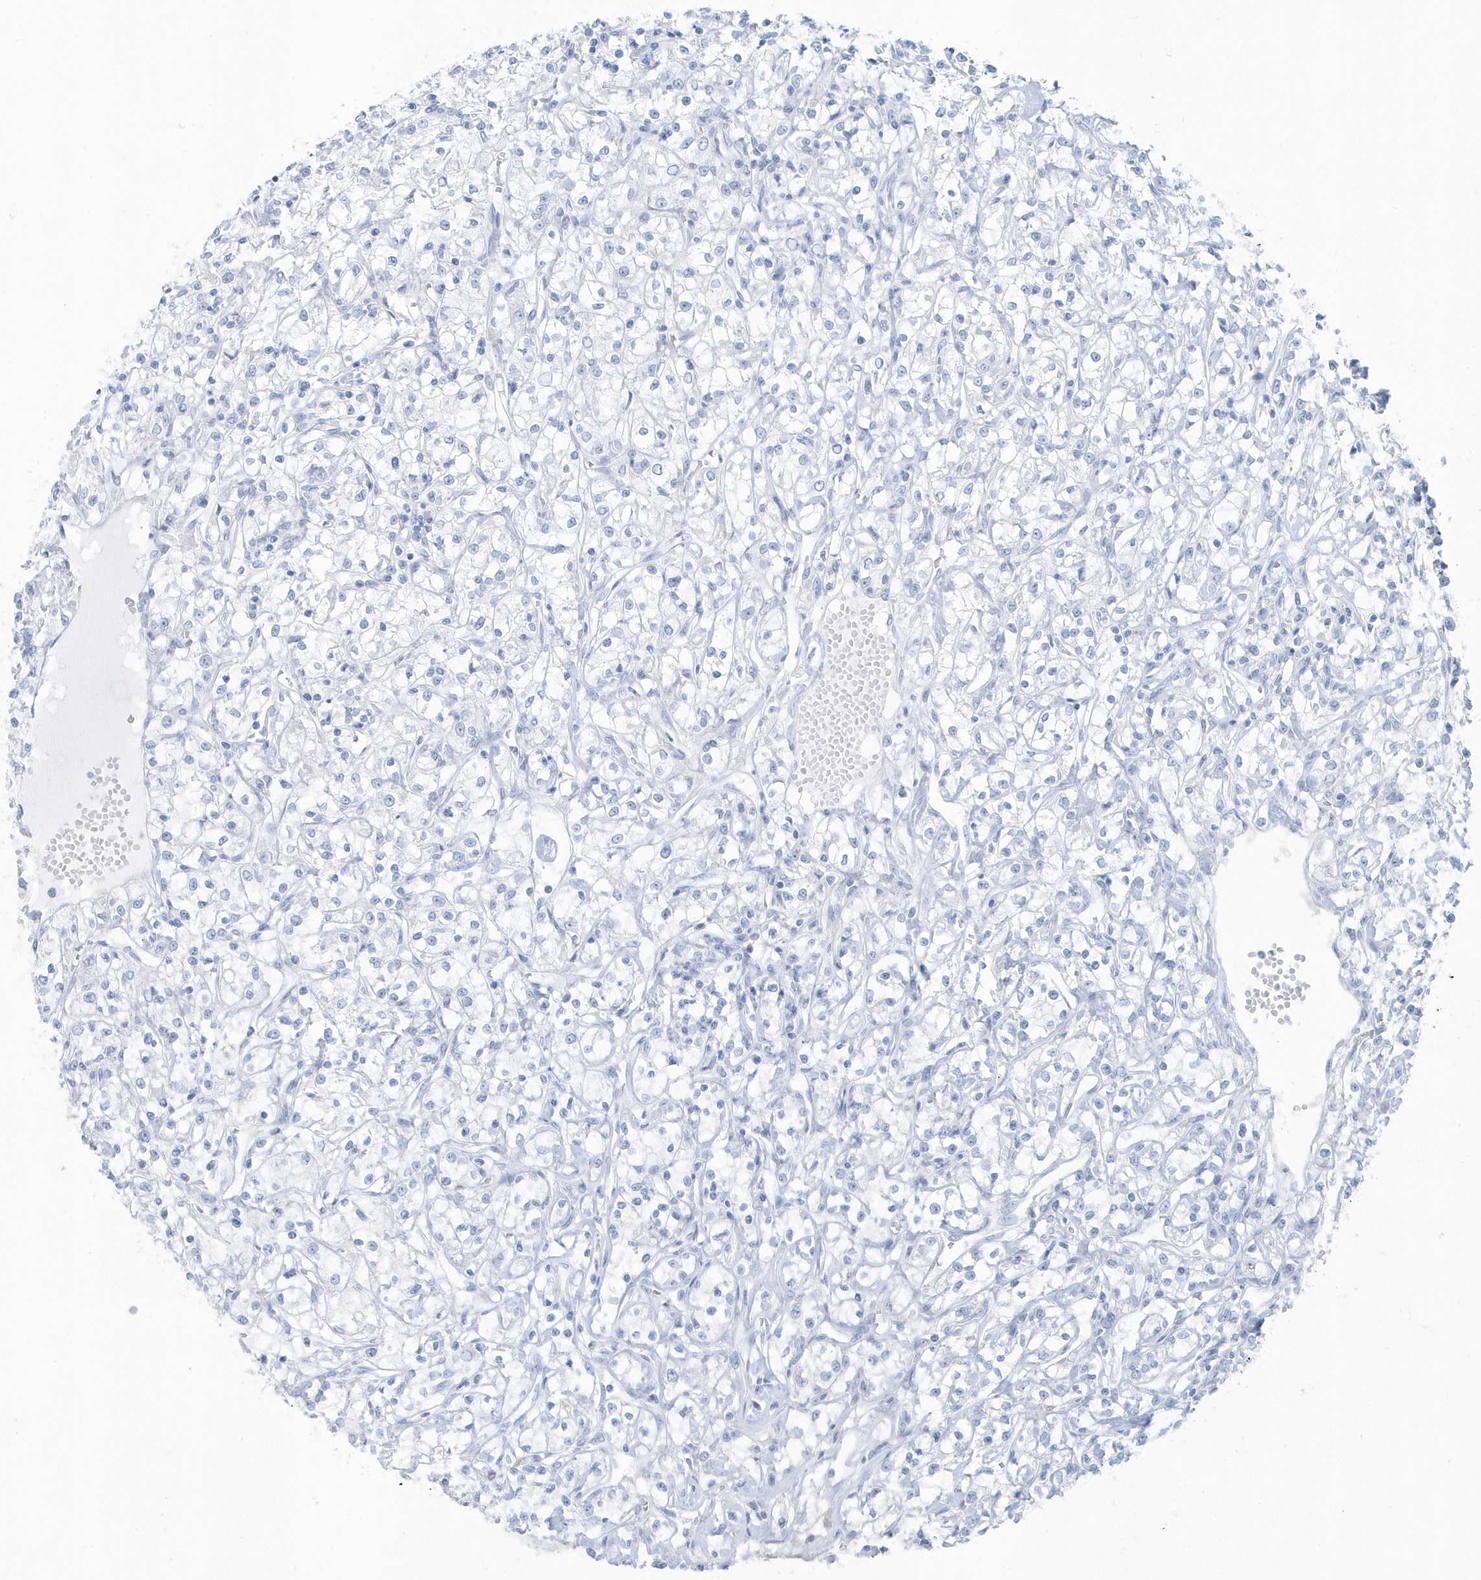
{"staining": {"intensity": "negative", "quantity": "none", "location": "none"}, "tissue": "renal cancer", "cell_type": "Tumor cells", "image_type": "cancer", "snomed": [{"axis": "morphology", "description": "Adenocarcinoma, NOS"}, {"axis": "topography", "description": "Kidney"}], "caption": "Renal cancer (adenocarcinoma) was stained to show a protein in brown. There is no significant expression in tumor cells. (Brightfield microscopy of DAB (3,3'-diaminobenzidine) immunohistochemistry at high magnification).", "gene": "FAM98A", "patient": {"sex": "female", "age": 59}}